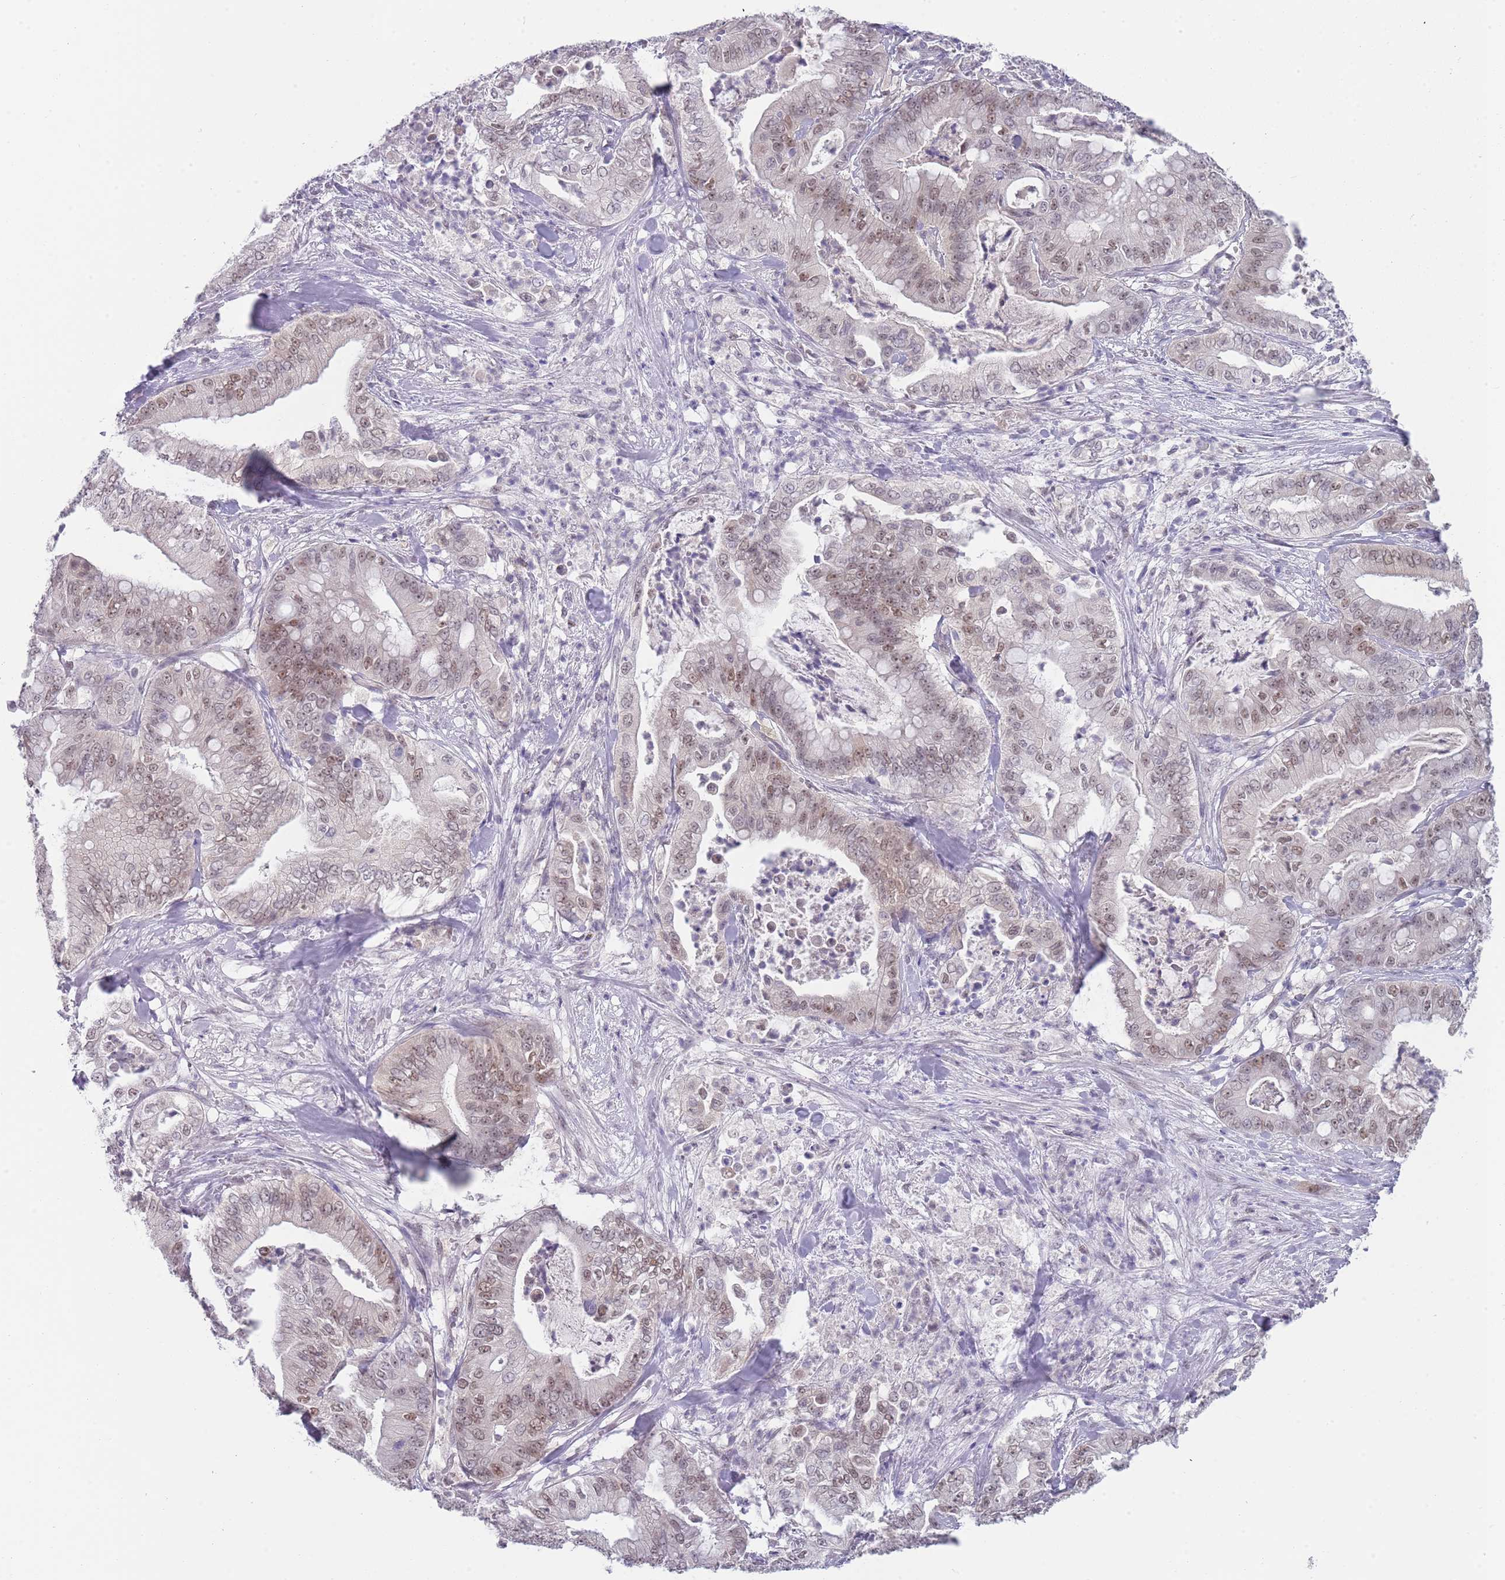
{"staining": {"intensity": "weak", "quantity": "25%-75%", "location": "nuclear"}, "tissue": "pancreatic cancer", "cell_type": "Tumor cells", "image_type": "cancer", "snomed": [{"axis": "morphology", "description": "Adenocarcinoma, NOS"}, {"axis": "topography", "description": "Pancreas"}], "caption": "Protein analysis of adenocarcinoma (pancreatic) tissue demonstrates weak nuclear positivity in approximately 25%-75% of tumor cells.", "gene": "SEPHS2", "patient": {"sex": "male", "age": 71}}